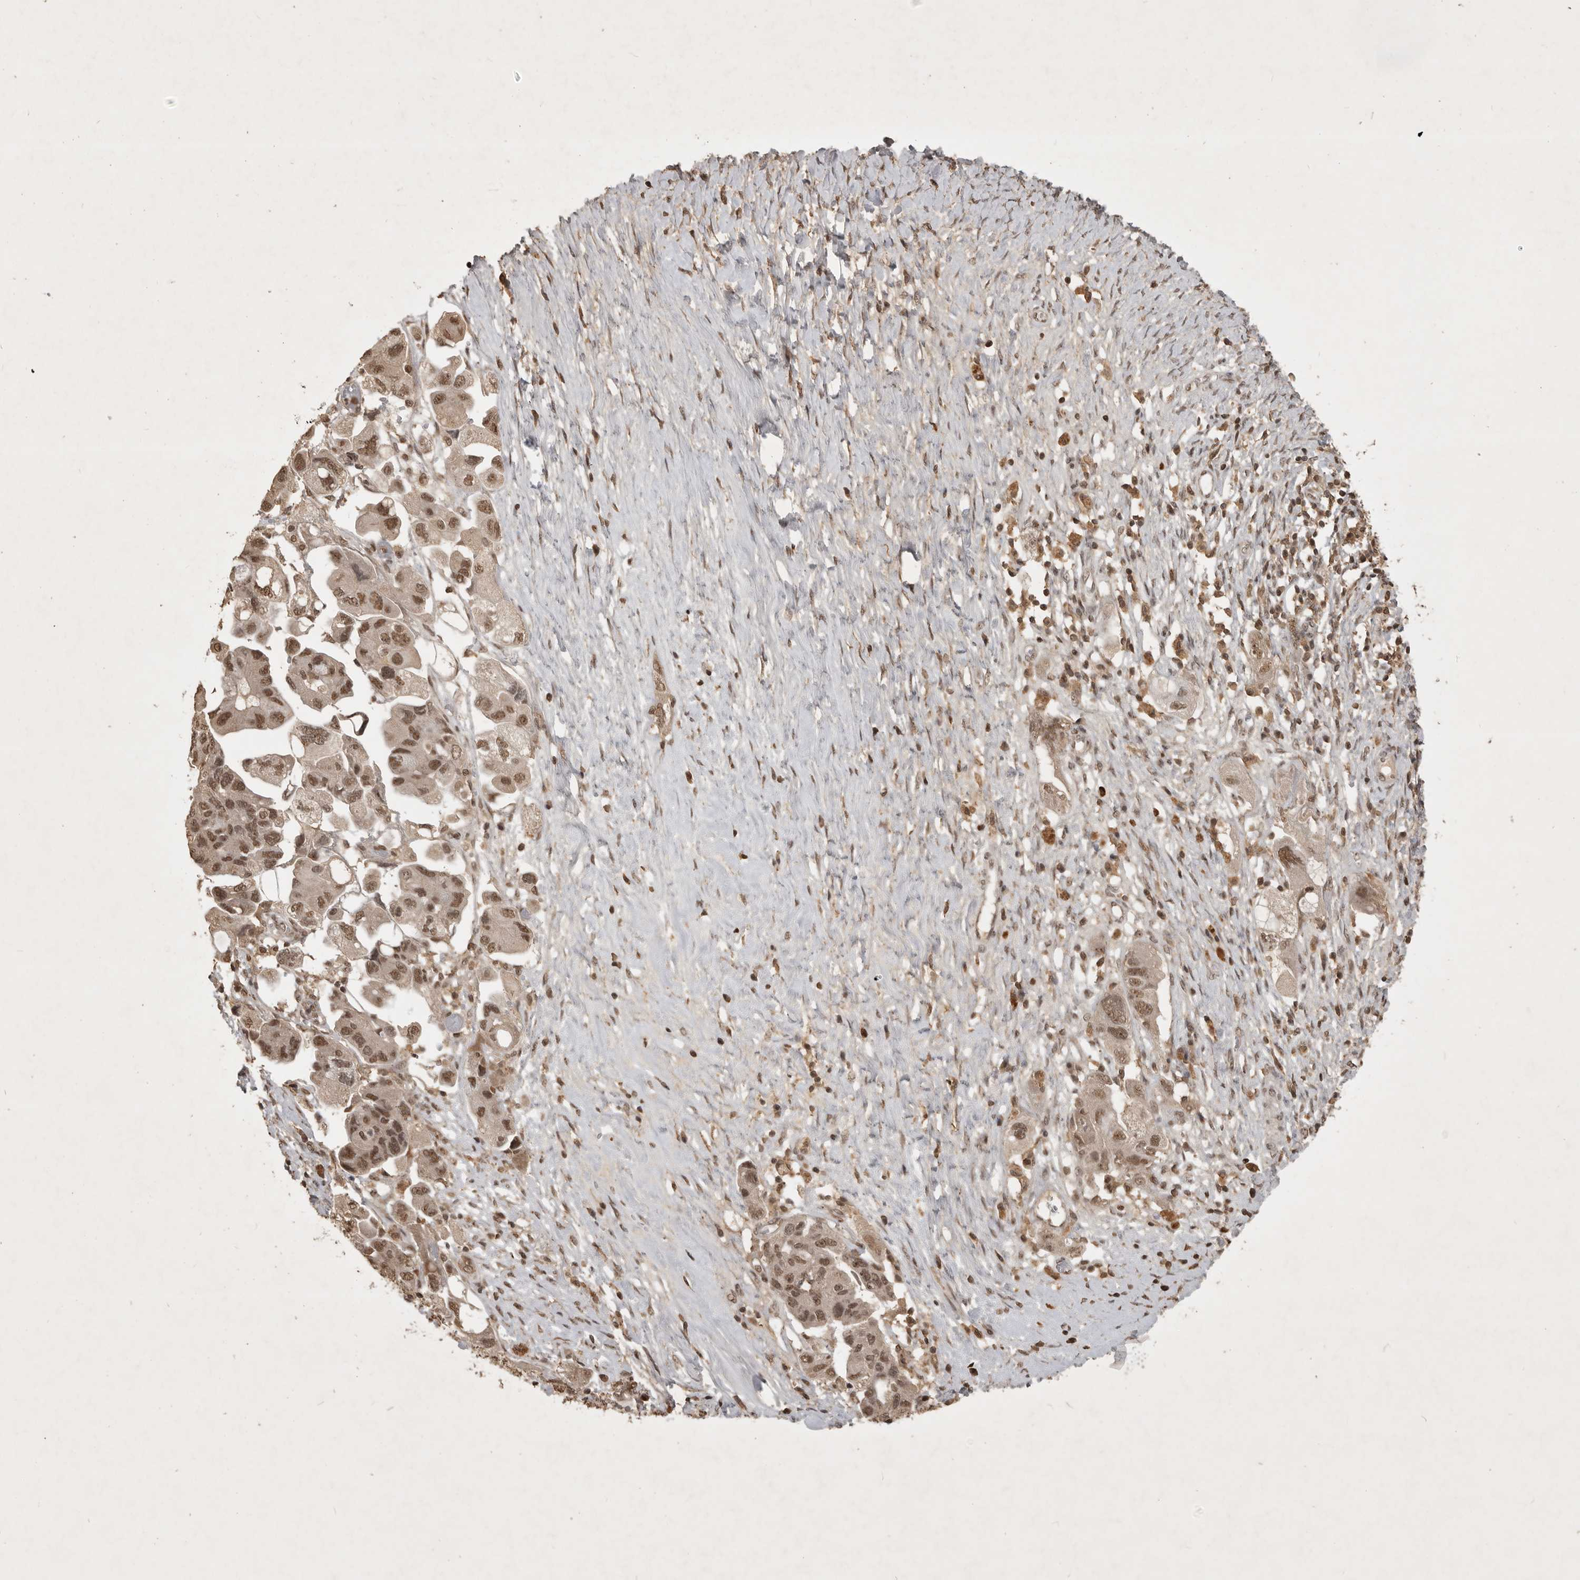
{"staining": {"intensity": "moderate", "quantity": ">75%", "location": "nuclear"}, "tissue": "ovarian cancer", "cell_type": "Tumor cells", "image_type": "cancer", "snomed": [{"axis": "morphology", "description": "Carcinoma, NOS"}, {"axis": "morphology", "description": "Cystadenocarcinoma, serous, NOS"}, {"axis": "topography", "description": "Ovary"}], "caption": "A micrograph of human ovarian cancer (serous cystadenocarcinoma) stained for a protein reveals moderate nuclear brown staining in tumor cells. (brown staining indicates protein expression, while blue staining denotes nuclei).", "gene": "CBLL1", "patient": {"sex": "female", "age": 69}}